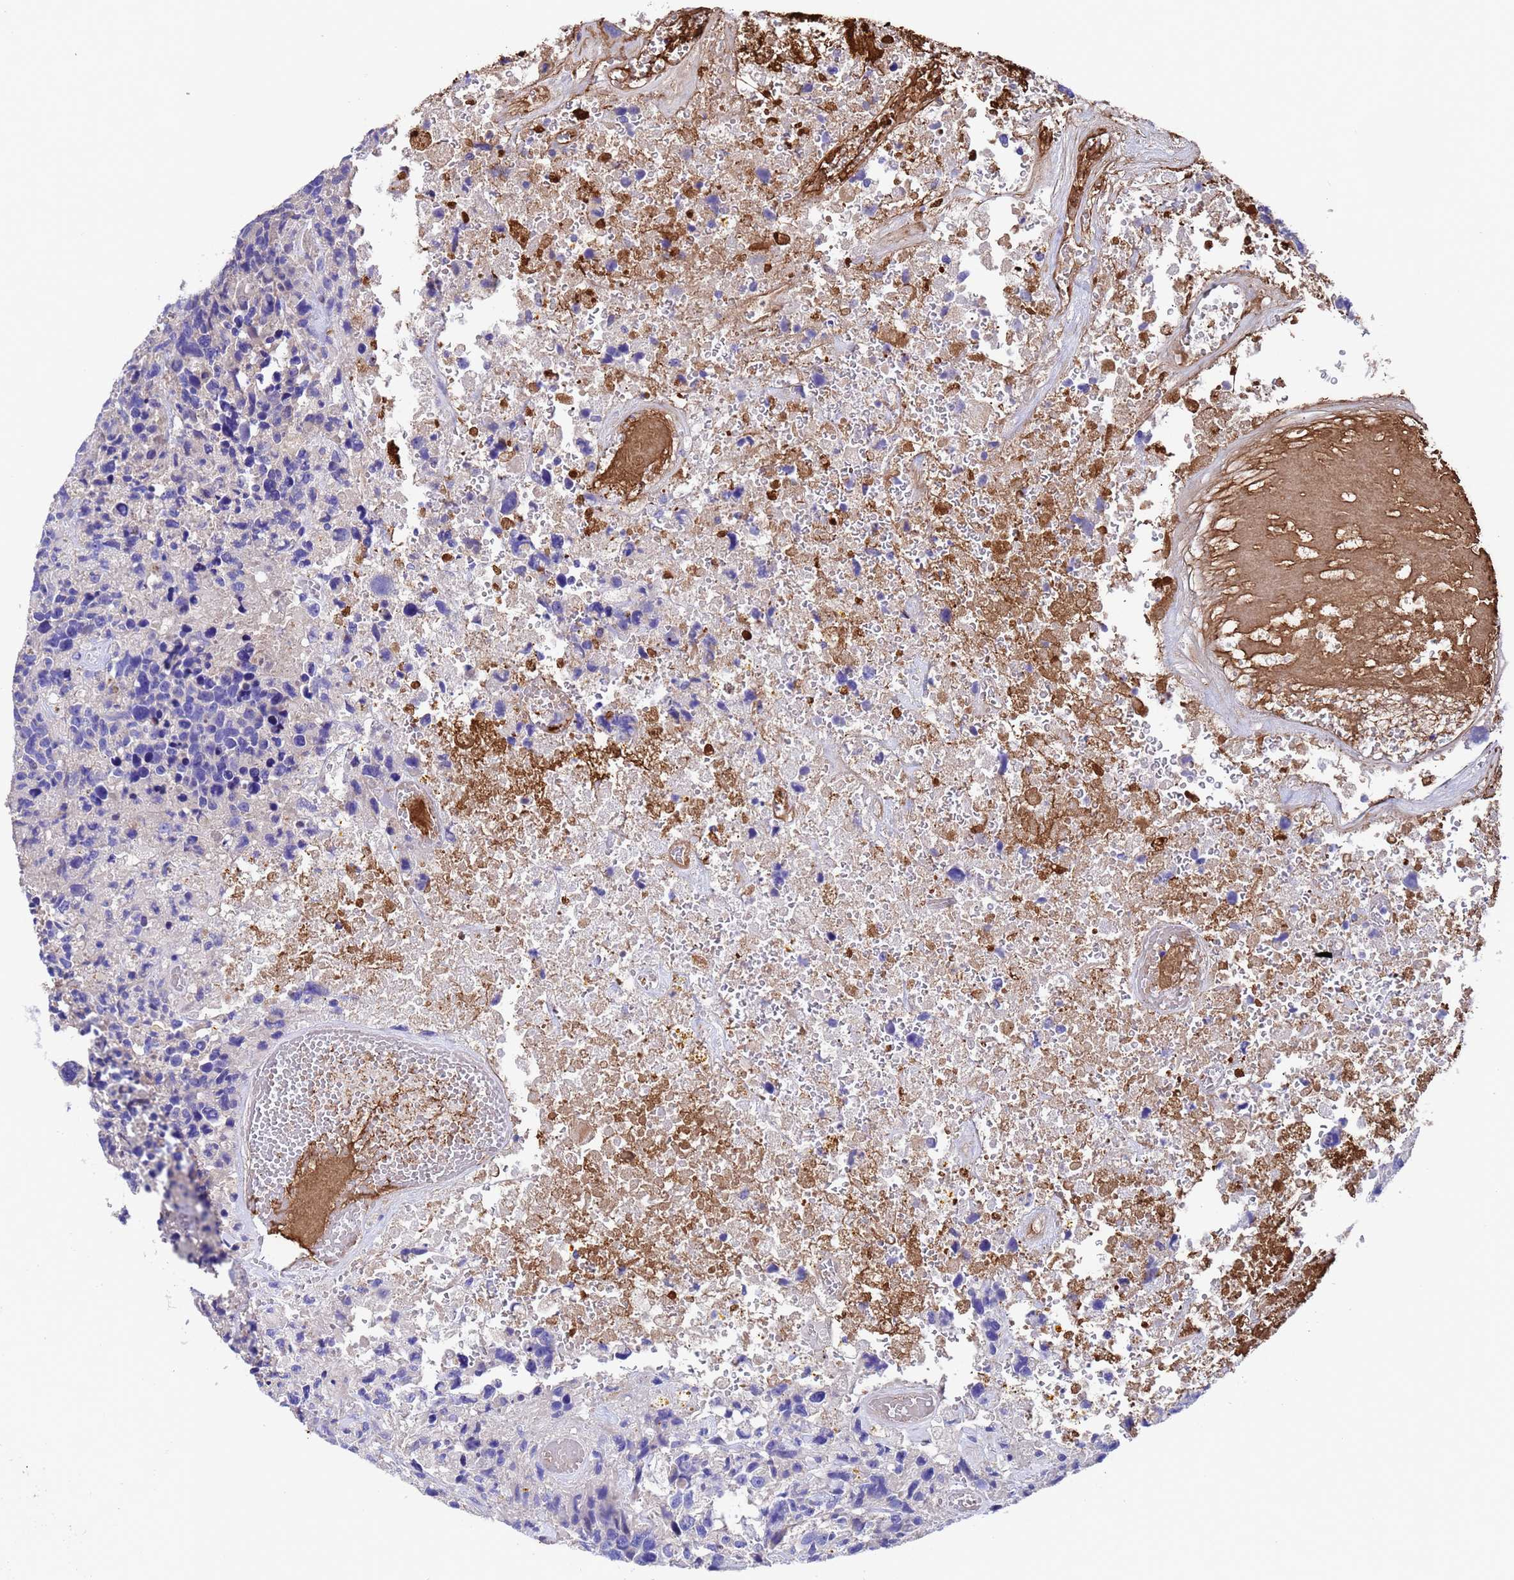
{"staining": {"intensity": "negative", "quantity": "none", "location": "none"}, "tissue": "glioma", "cell_type": "Tumor cells", "image_type": "cancer", "snomed": [{"axis": "morphology", "description": "Glioma, malignant, High grade"}, {"axis": "topography", "description": "Brain"}], "caption": "Glioma stained for a protein using IHC reveals no positivity tumor cells.", "gene": "ELP6", "patient": {"sex": "male", "age": 69}}